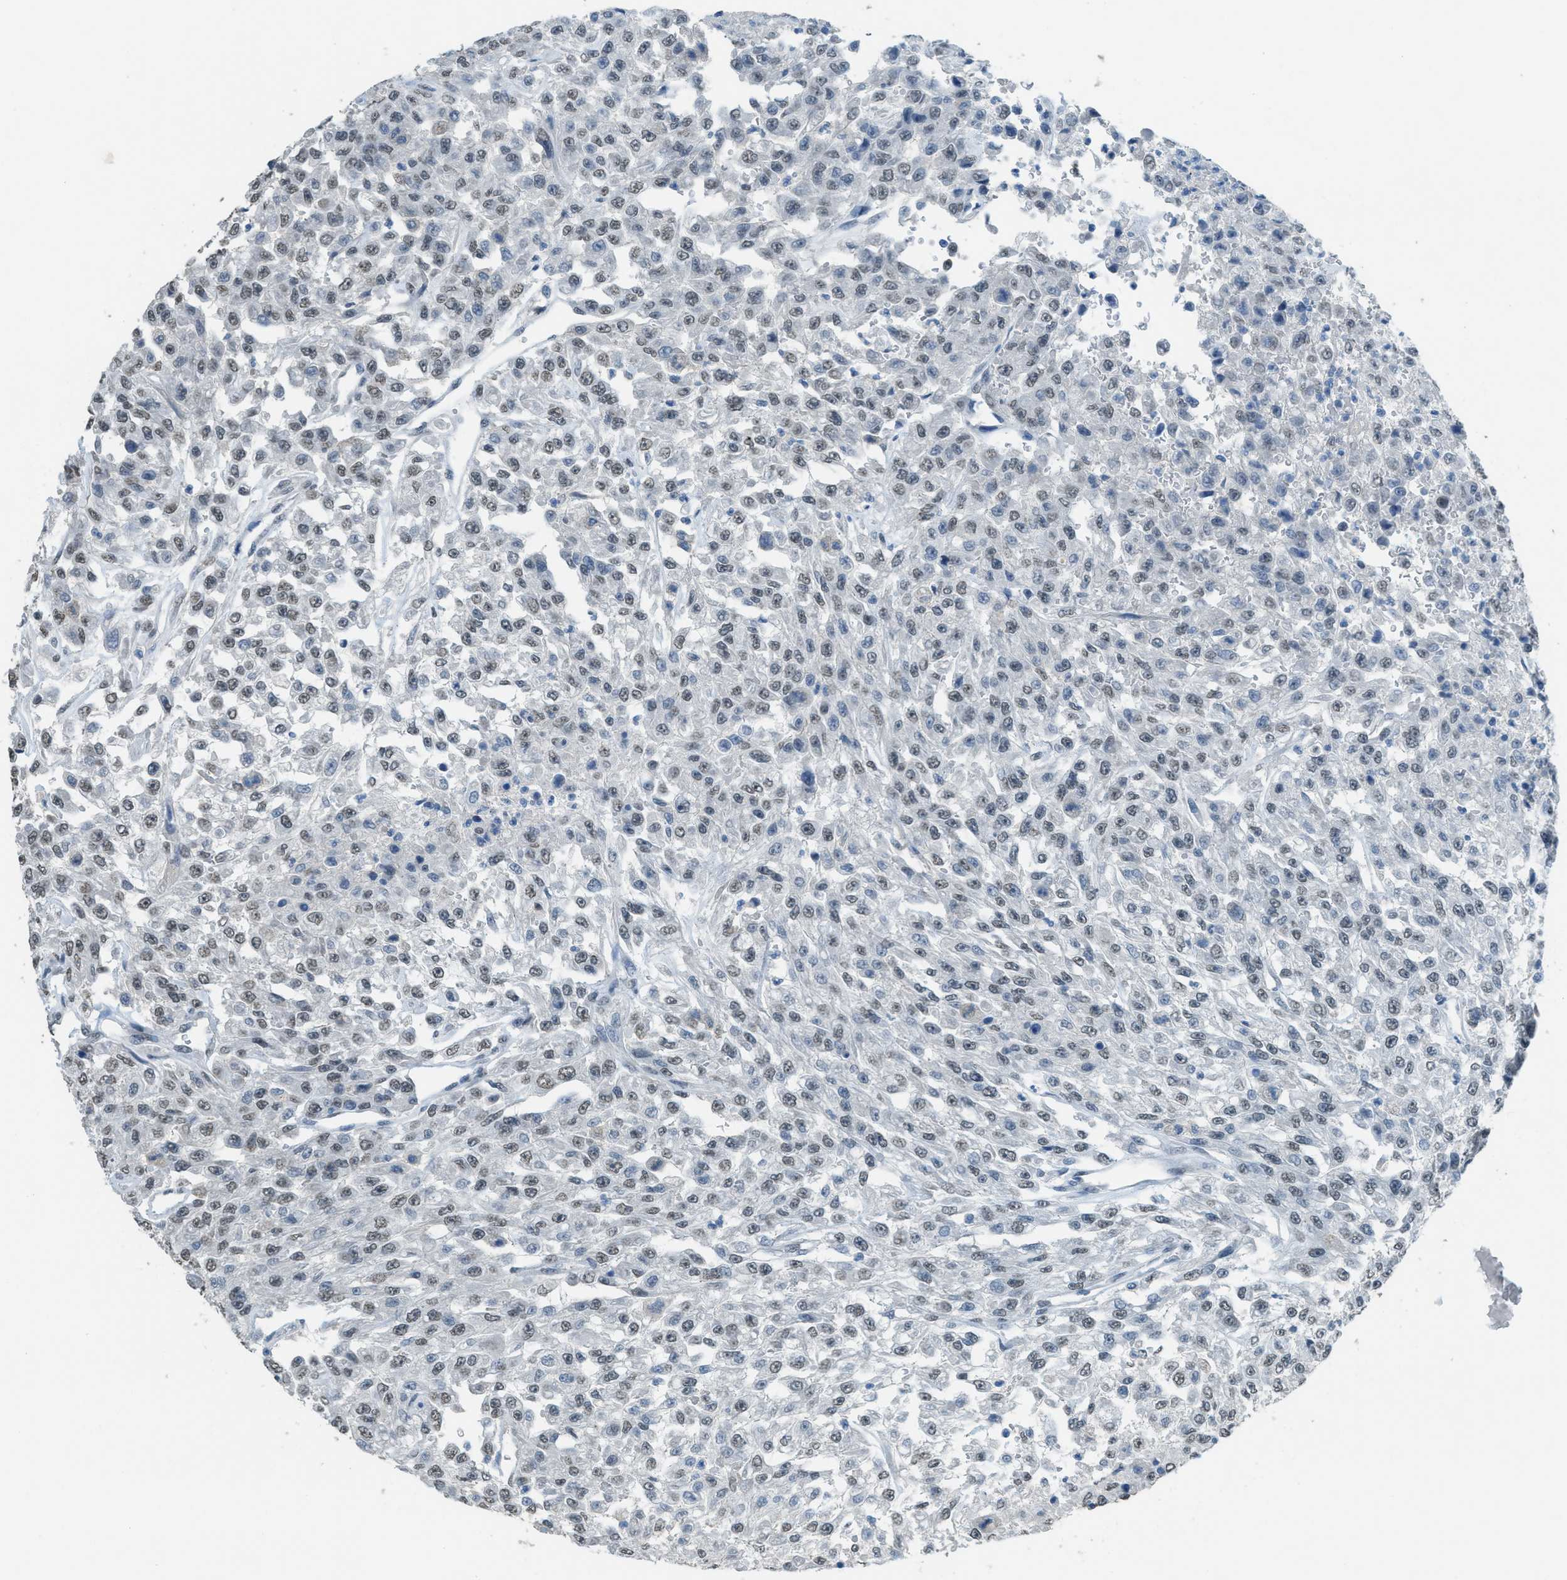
{"staining": {"intensity": "weak", "quantity": ">75%", "location": "nuclear"}, "tissue": "urothelial cancer", "cell_type": "Tumor cells", "image_type": "cancer", "snomed": [{"axis": "morphology", "description": "Urothelial carcinoma, High grade"}, {"axis": "topography", "description": "Urinary bladder"}], "caption": "Urothelial cancer stained with DAB IHC demonstrates low levels of weak nuclear positivity in about >75% of tumor cells. The protein of interest is stained brown, and the nuclei are stained in blue (DAB (3,3'-diaminobenzidine) IHC with brightfield microscopy, high magnification).", "gene": "TTC13", "patient": {"sex": "male", "age": 46}}